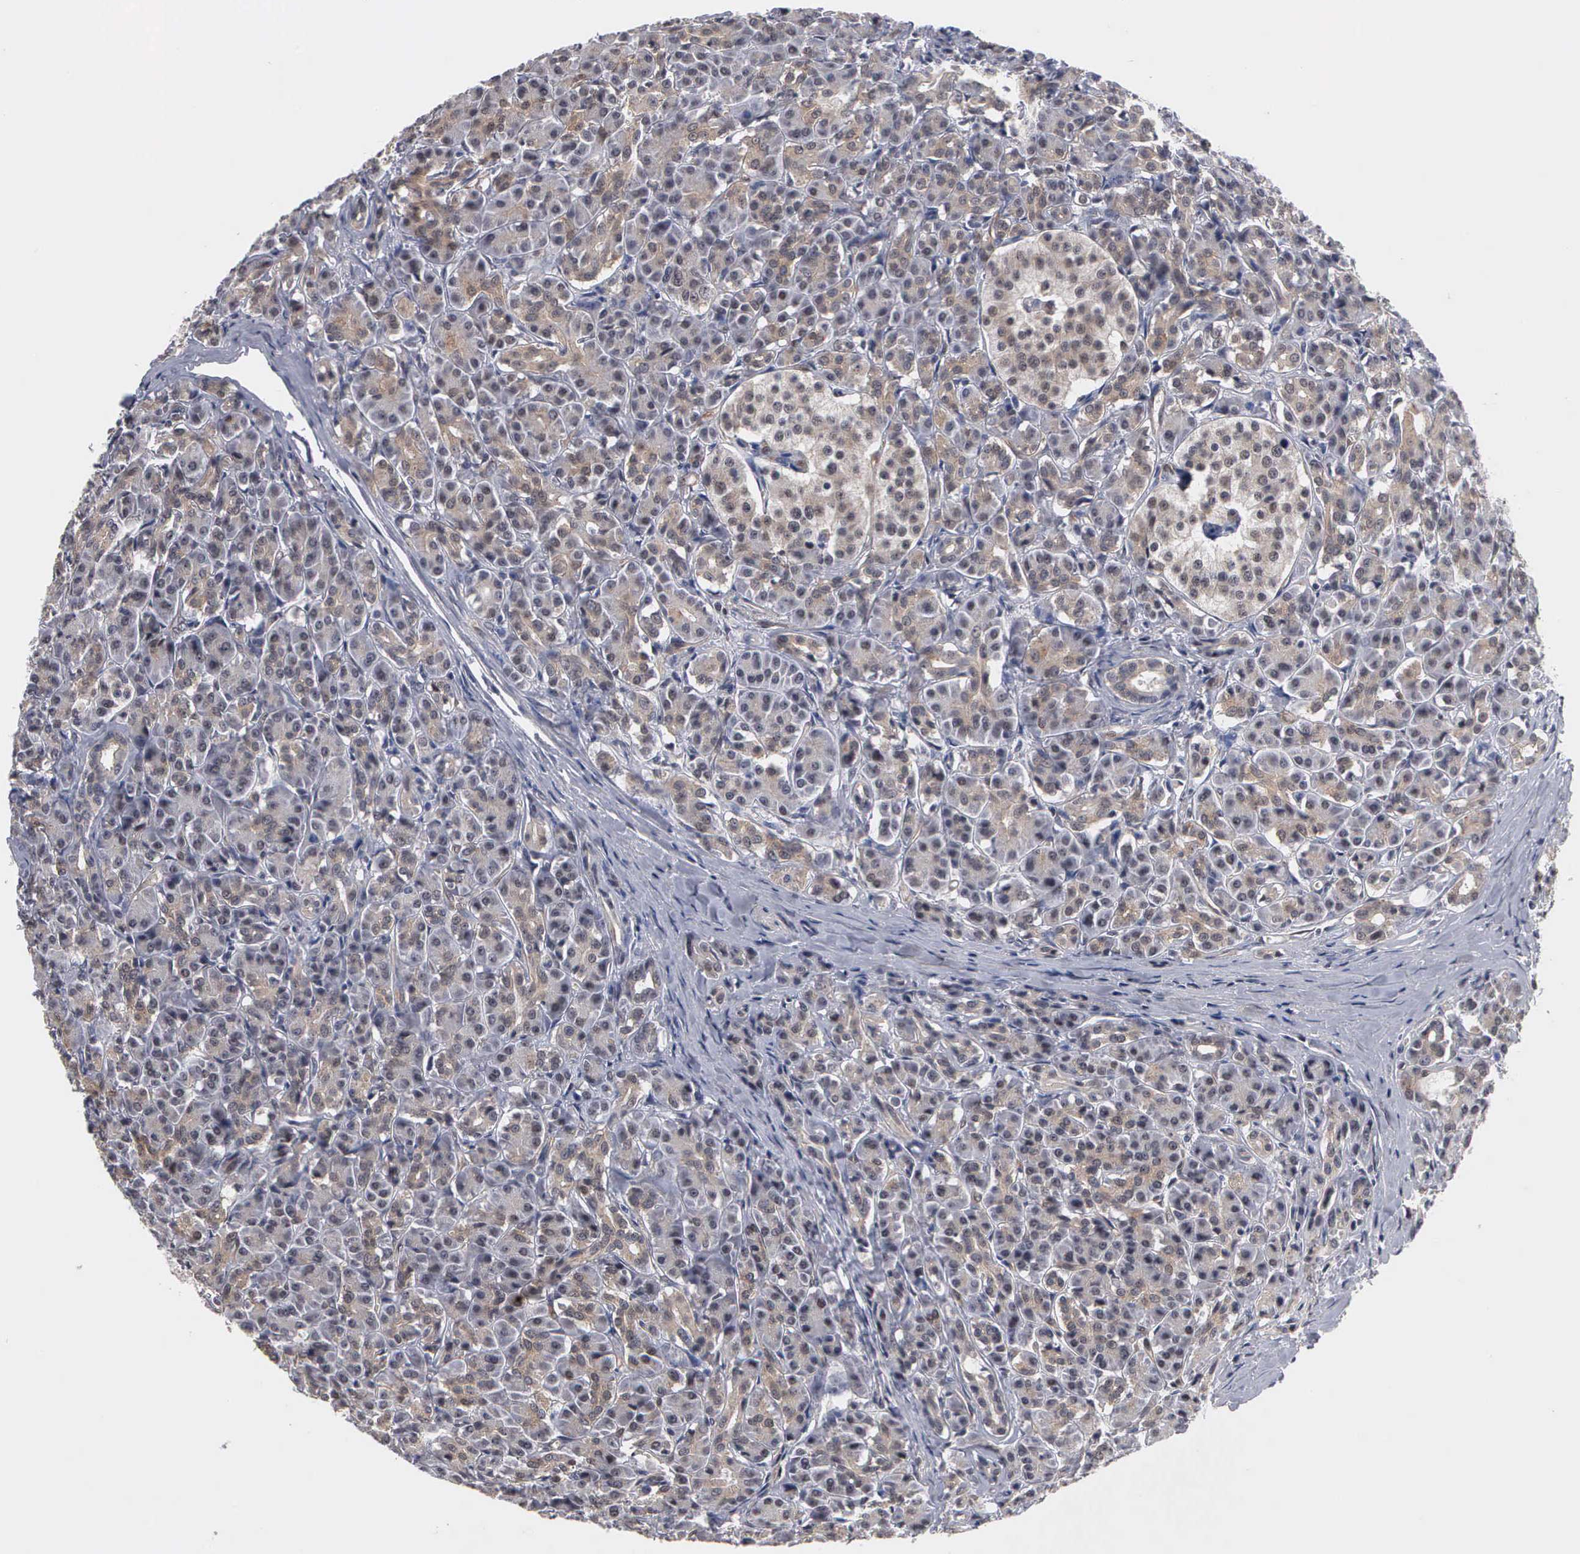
{"staining": {"intensity": "moderate", "quantity": "25%-75%", "location": "cytoplasmic/membranous"}, "tissue": "pancreas", "cell_type": "Exocrine glandular cells", "image_type": "normal", "snomed": [{"axis": "morphology", "description": "Normal tissue, NOS"}, {"axis": "topography", "description": "Lymph node"}, {"axis": "topography", "description": "Pancreas"}], "caption": "This histopathology image exhibits benign pancreas stained with IHC to label a protein in brown. The cytoplasmic/membranous of exocrine glandular cells show moderate positivity for the protein. Nuclei are counter-stained blue.", "gene": "ZBTB33", "patient": {"sex": "male", "age": 59}}